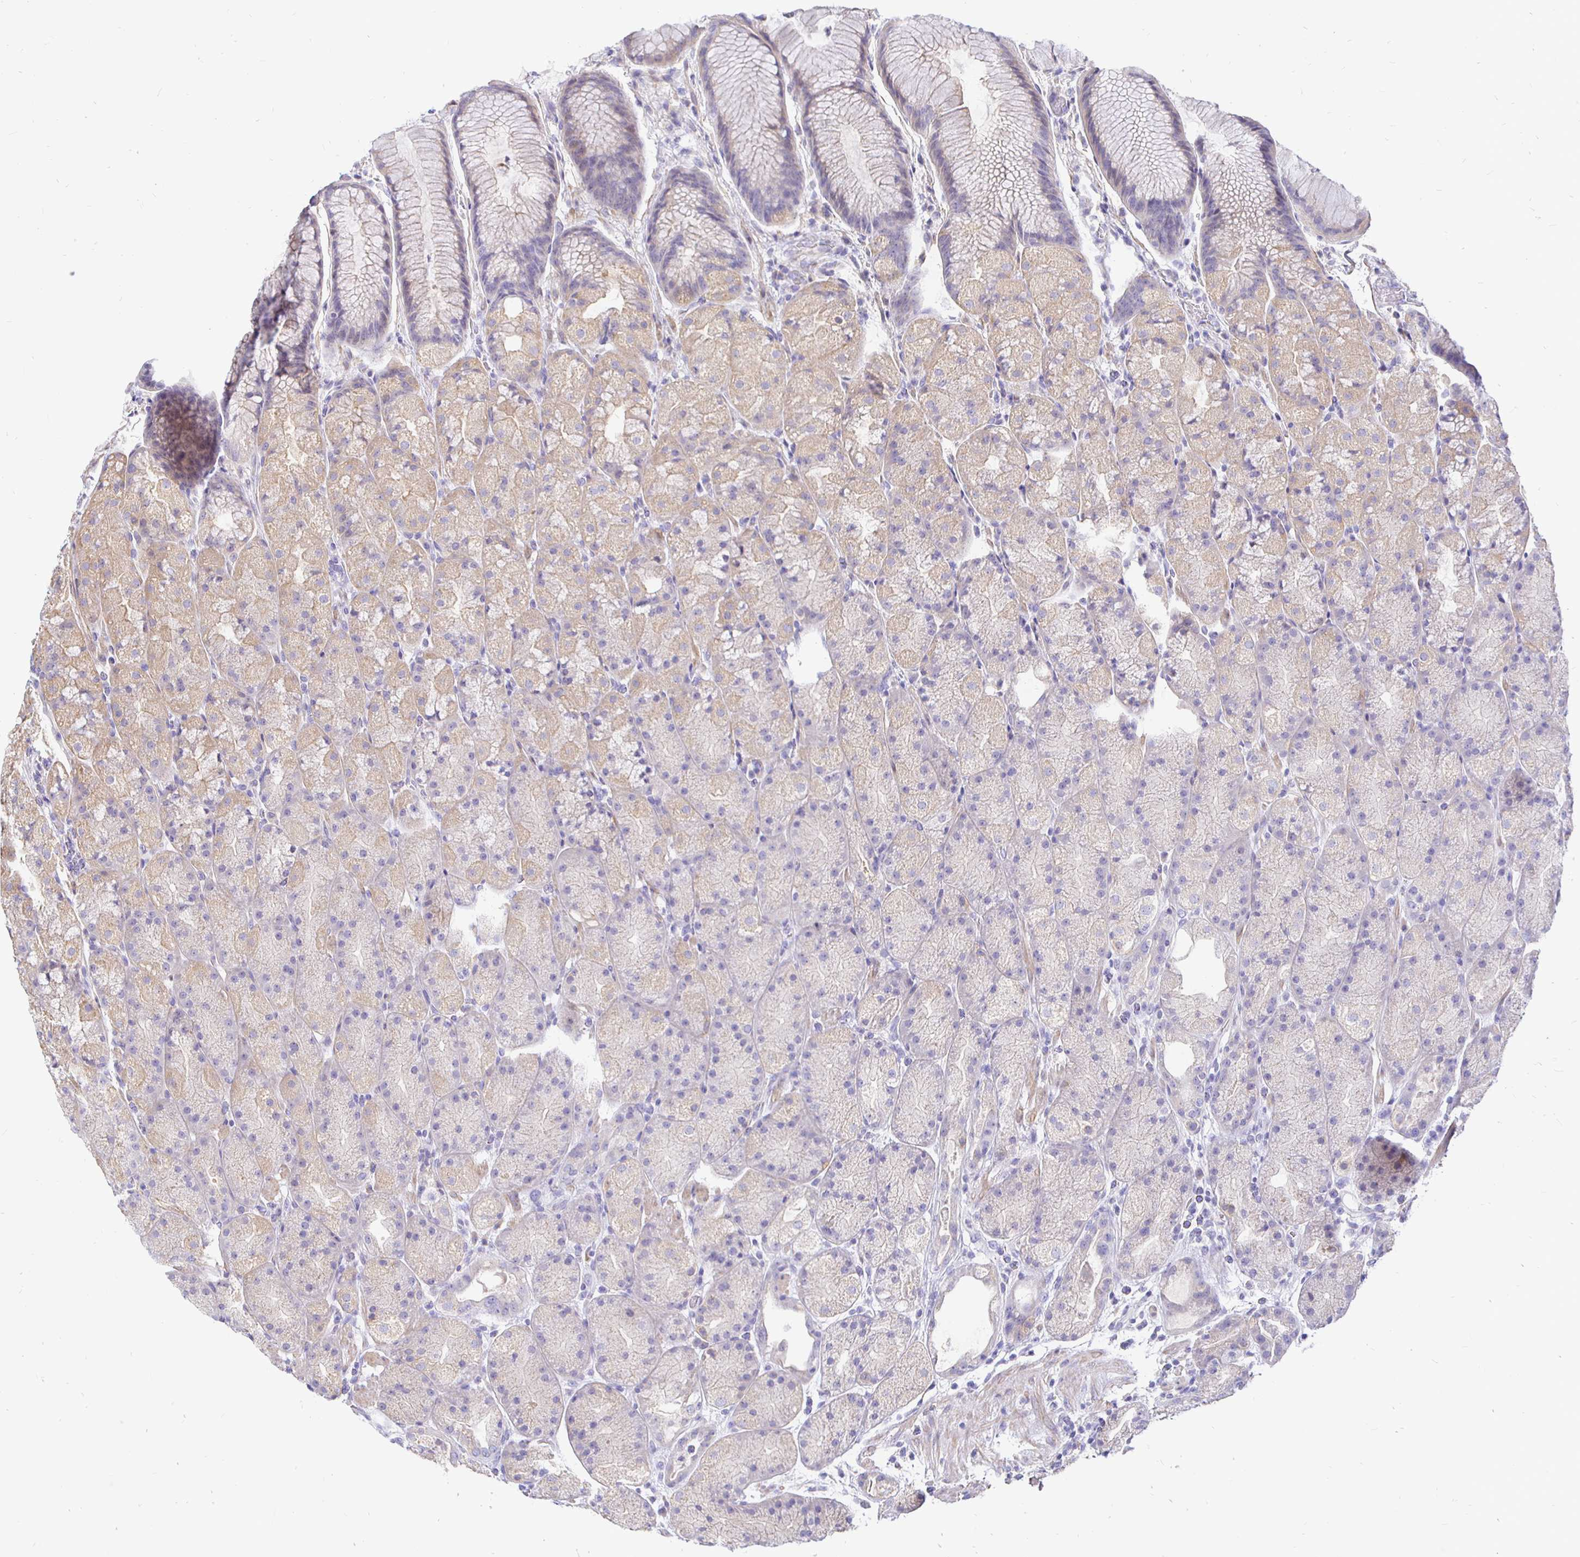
{"staining": {"intensity": "weak", "quantity": "25%-75%", "location": "cytoplasmic/membranous"}, "tissue": "stomach", "cell_type": "Glandular cells", "image_type": "normal", "snomed": [{"axis": "morphology", "description": "Normal tissue, NOS"}, {"axis": "topography", "description": "Stomach, upper"}, {"axis": "topography", "description": "Stomach"}], "caption": "Immunohistochemical staining of benign human stomach demonstrates 25%-75% levels of weak cytoplasmic/membranous protein expression in about 25%-75% of glandular cells. (DAB = brown stain, brightfield microscopy at high magnification).", "gene": "NECAB1", "patient": {"sex": "male", "age": 48}}